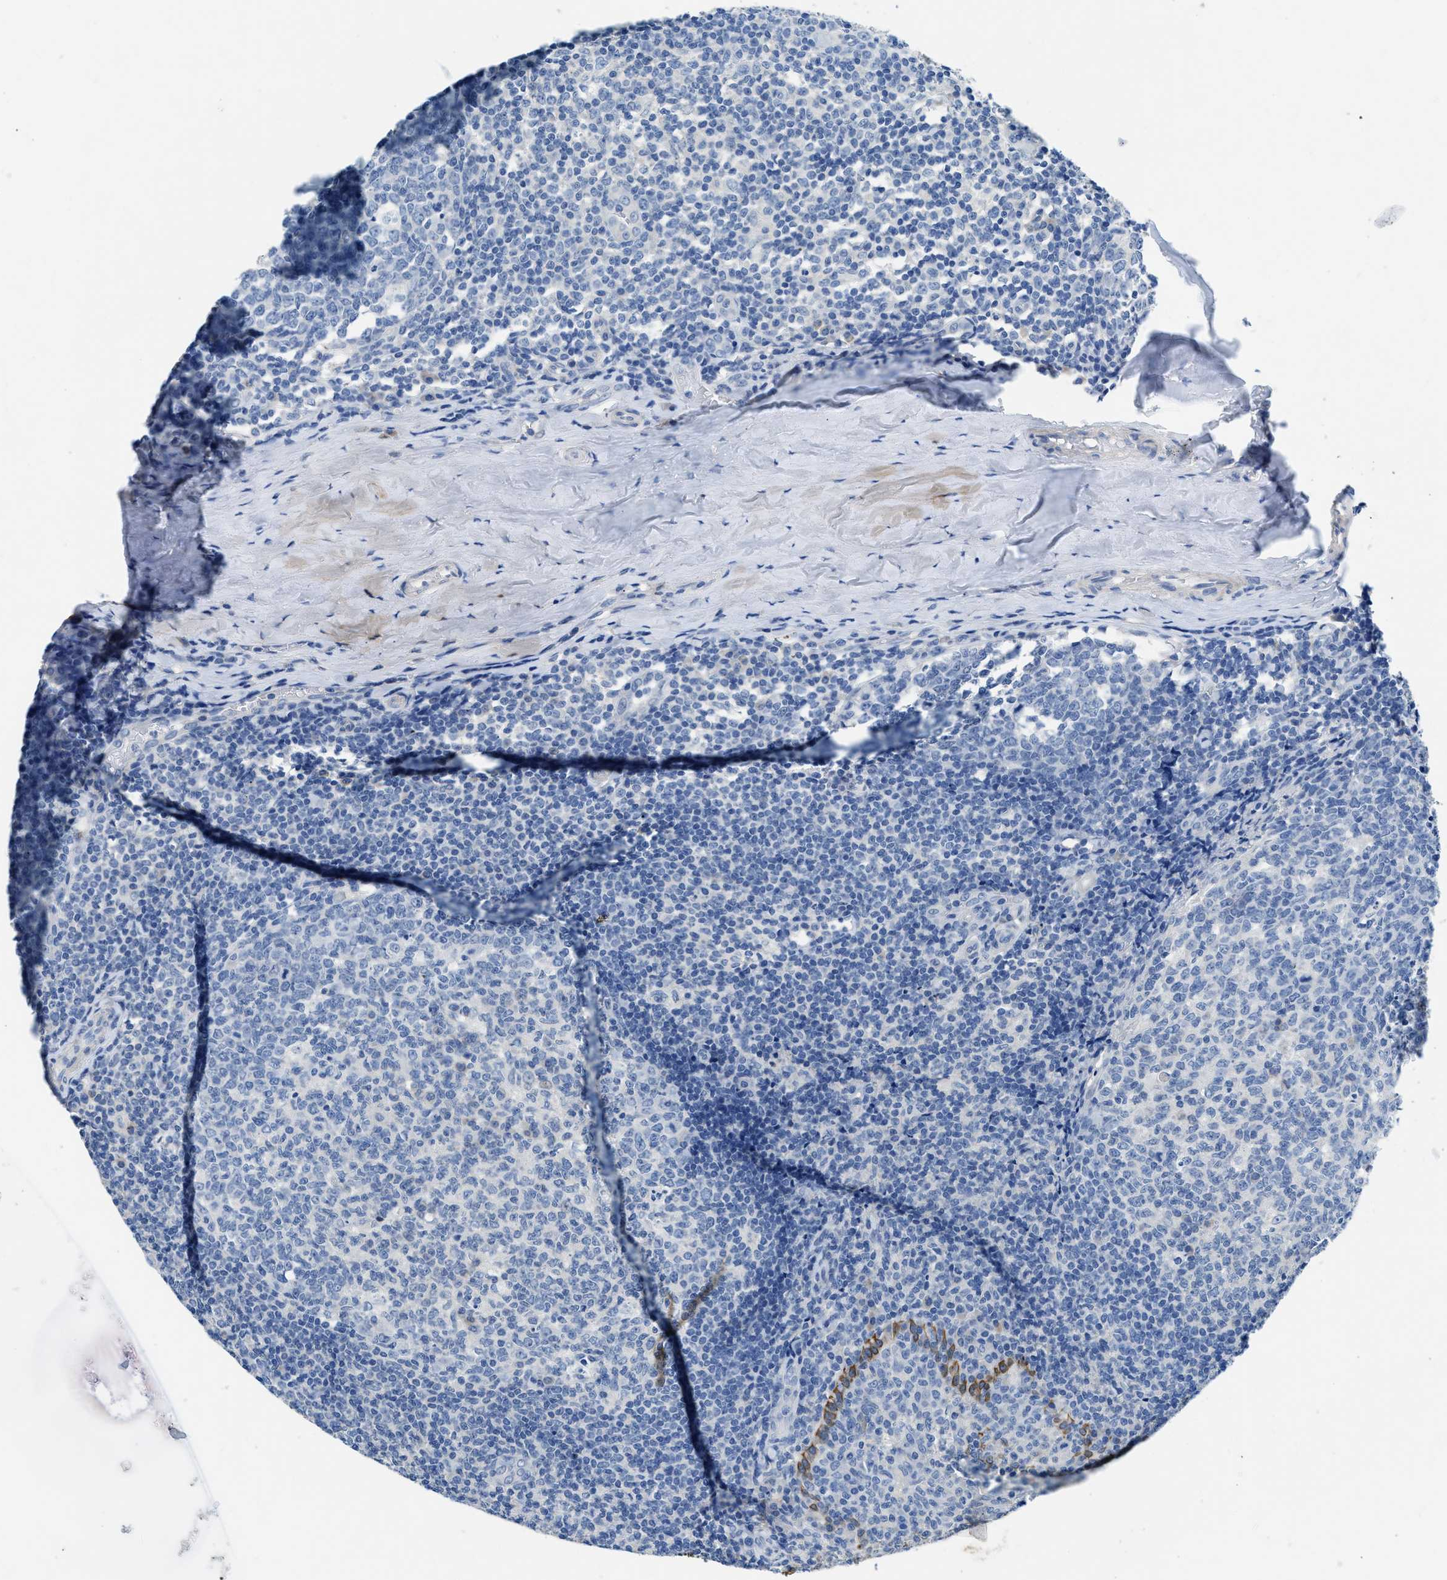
{"staining": {"intensity": "negative", "quantity": "none", "location": "none"}, "tissue": "tonsil", "cell_type": "Germinal center cells", "image_type": "normal", "snomed": [{"axis": "morphology", "description": "Normal tissue, NOS"}, {"axis": "topography", "description": "Tonsil"}], "caption": "DAB immunohistochemical staining of unremarkable tonsil demonstrates no significant expression in germinal center cells. Brightfield microscopy of immunohistochemistry stained with DAB (brown) and hematoxylin (blue), captured at high magnification.", "gene": "SLC10A6", "patient": {"sex": "female", "age": 19}}